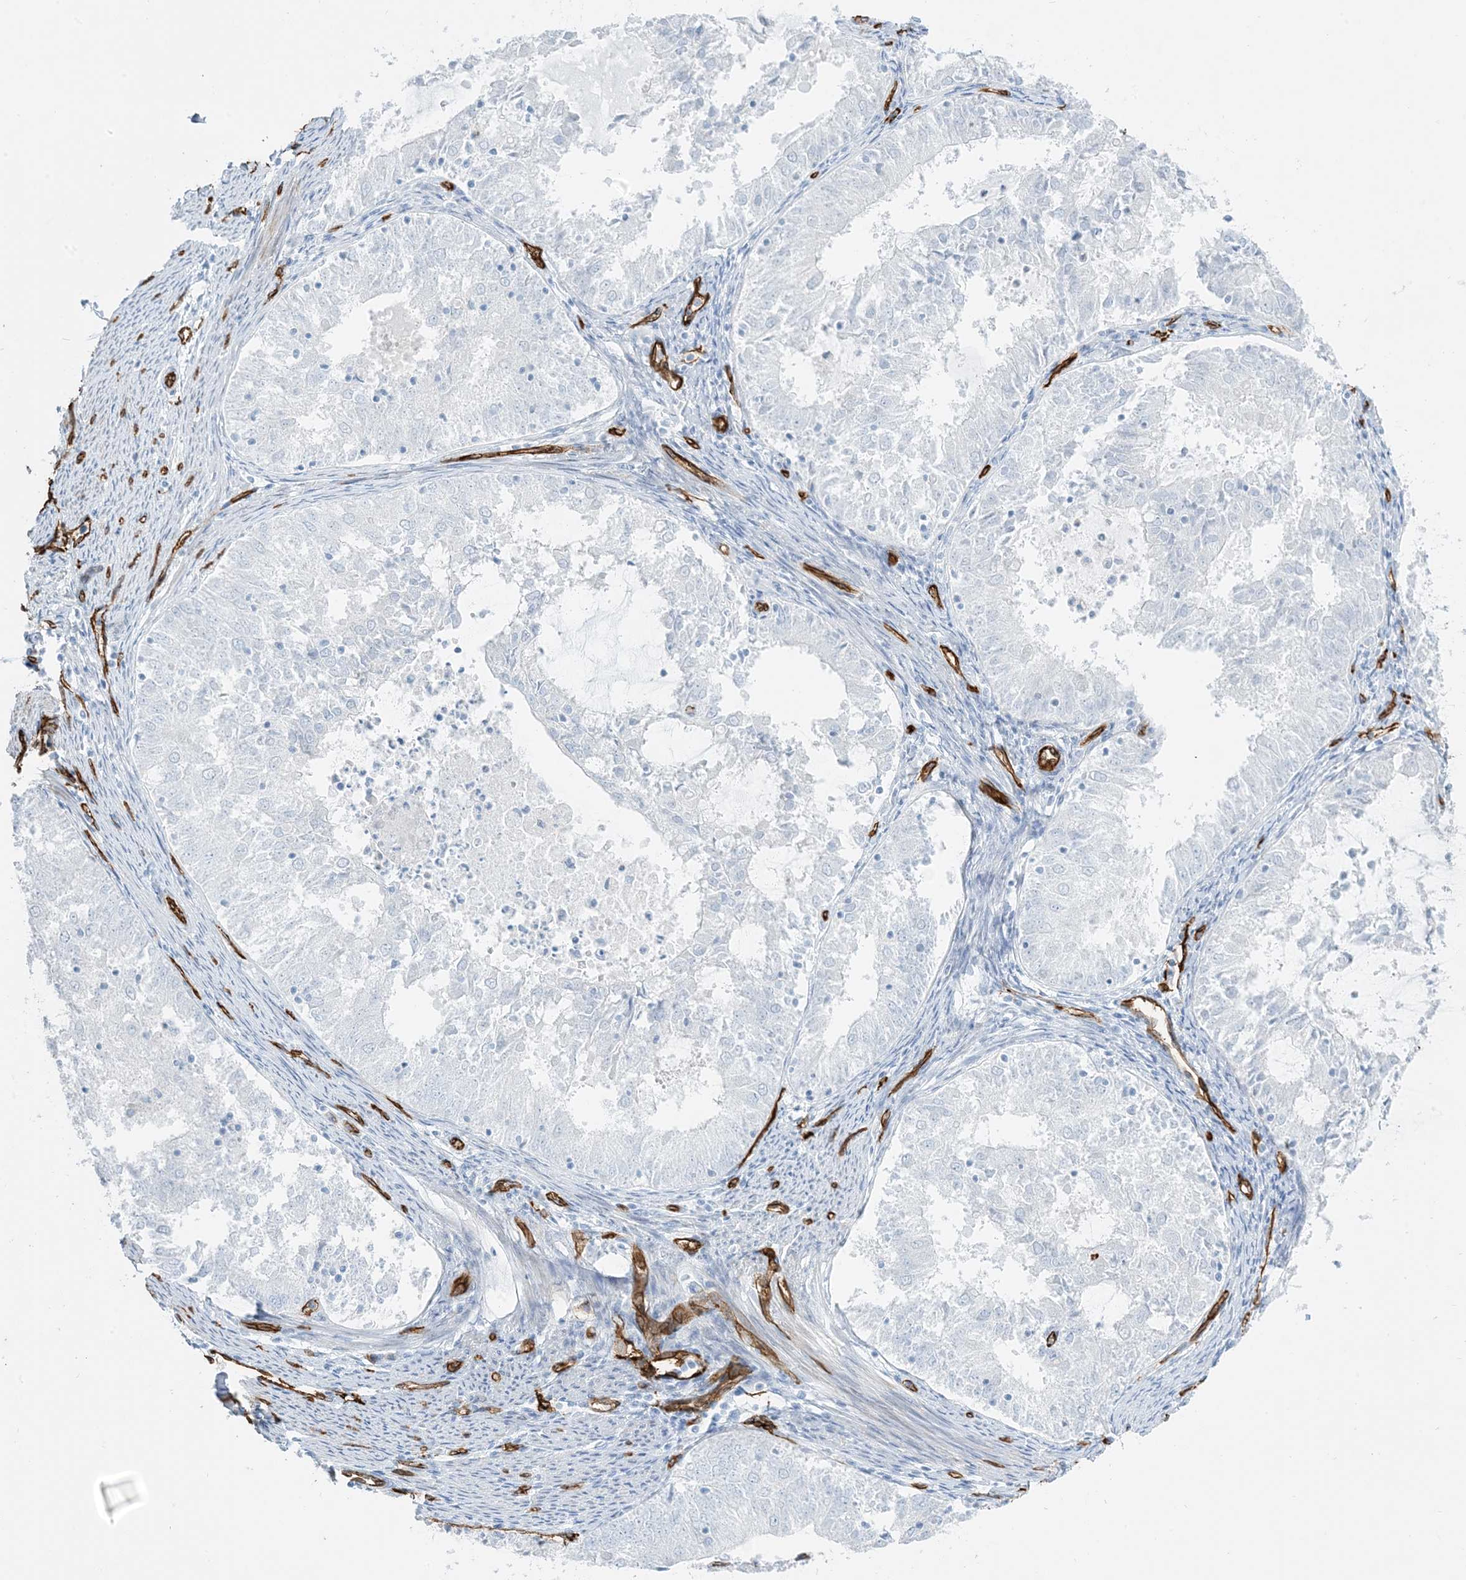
{"staining": {"intensity": "negative", "quantity": "none", "location": "none"}, "tissue": "endometrial cancer", "cell_type": "Tumor cells", "image_type": "cancer", "snomed": [{"axis": "morphology", "description": "Adenocarcinoma, NOS"}, {"axis": "topography", "description": "Endometrium"}], "caption": "Micrograph shows no protein positivity in tumor cells of endometrial cancer tissue. (DAB immunohistochemistry (IHC) visualized using brightfield microscopy, high magnification).", "gene": "EPS8L3", "patient": {"sex": "female", "age": 57}}